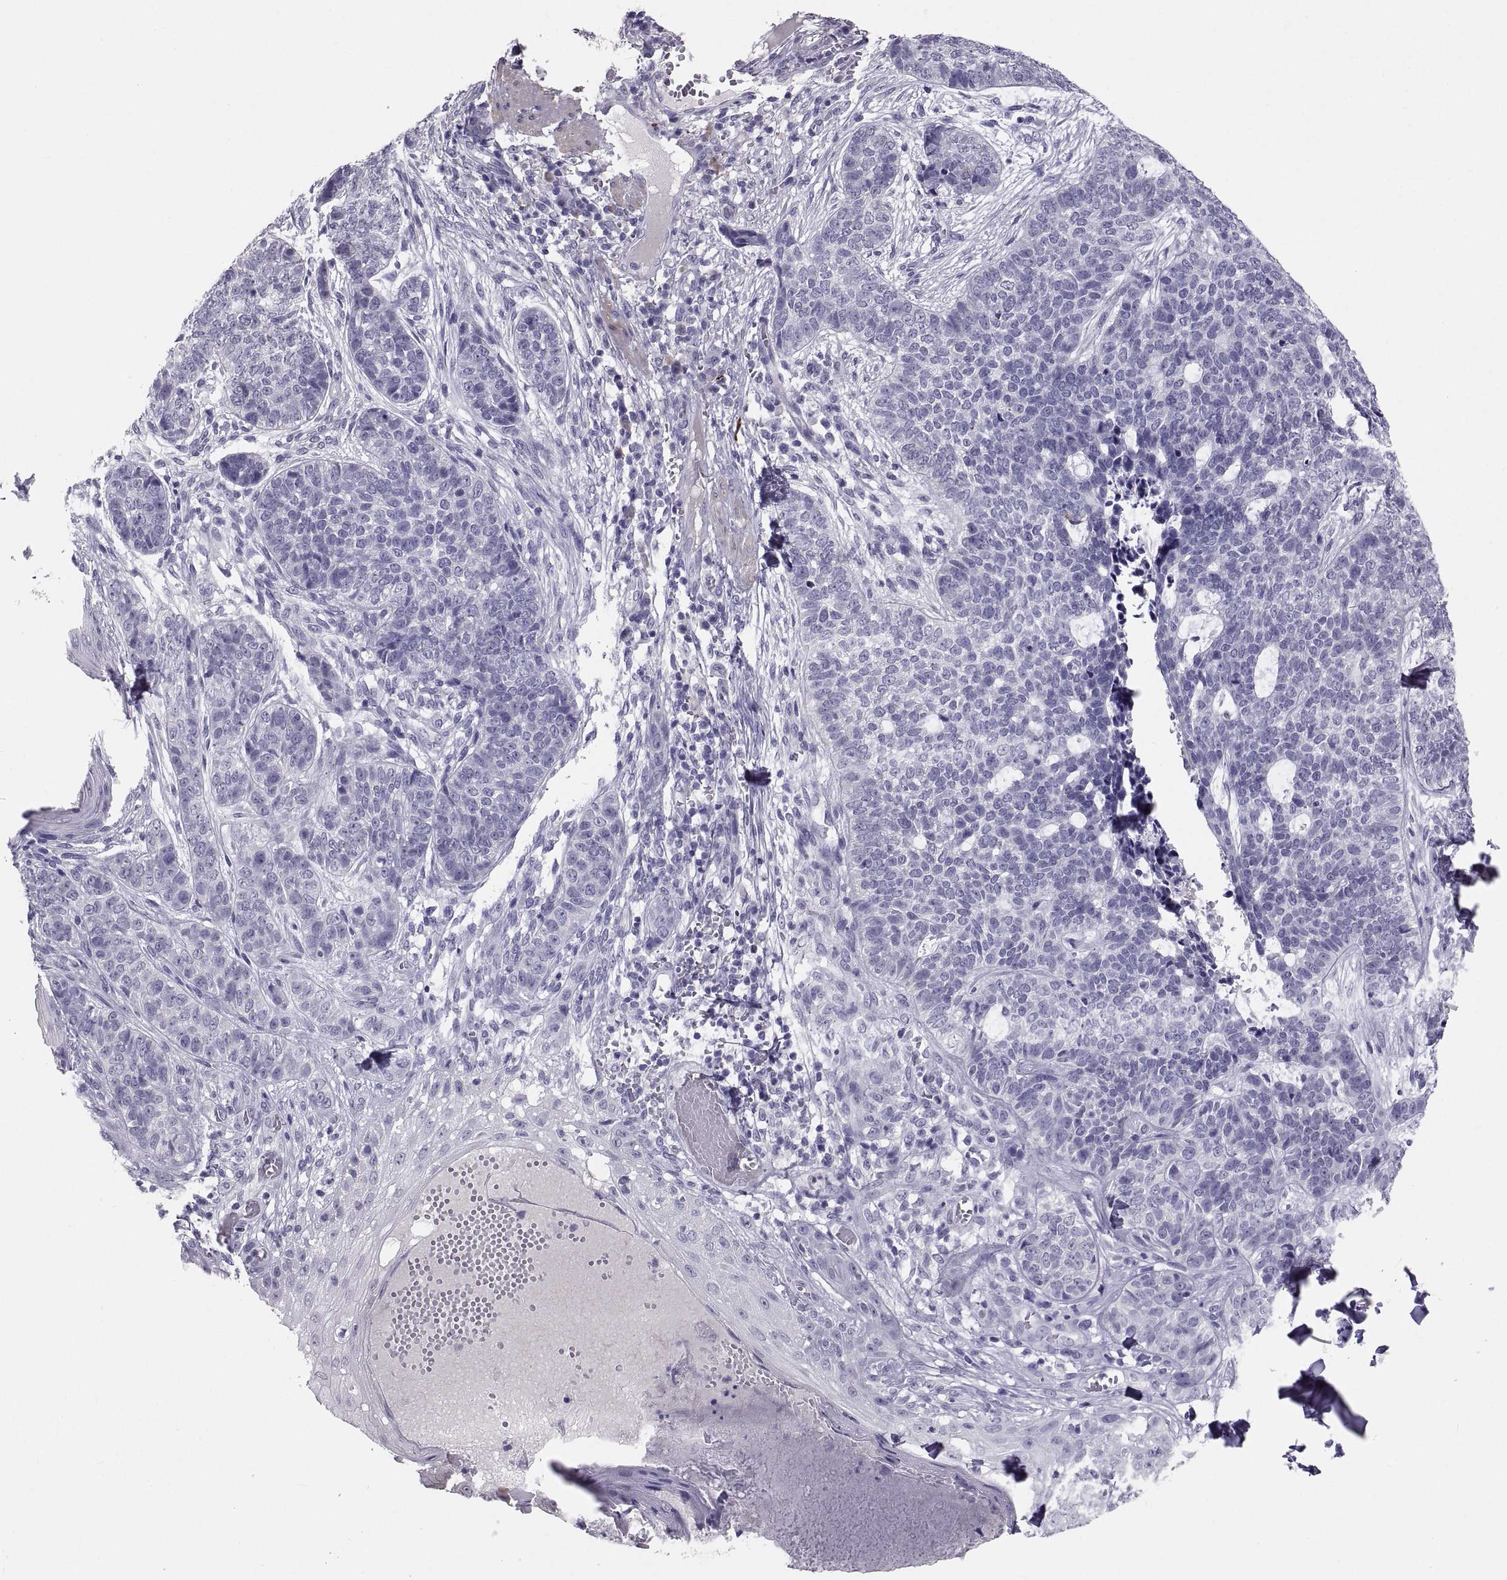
{"staining": {"intensity": "negative", "quantity": "none", "location": "none"}, "tissue": "skin cancer", "cell_type": "Tumor cells", "image_type": "cancer", "snomed": [{"axis": "morphology", "description": "Basal cell carcinoma"}, {"axis": "topography", "description": "Skin"}], "caption": "Tumor cells show no significant staining in skin basal cell carcinoma.", "gene": "IGSF1", "patient": {"sex": "female", "age": 69}}